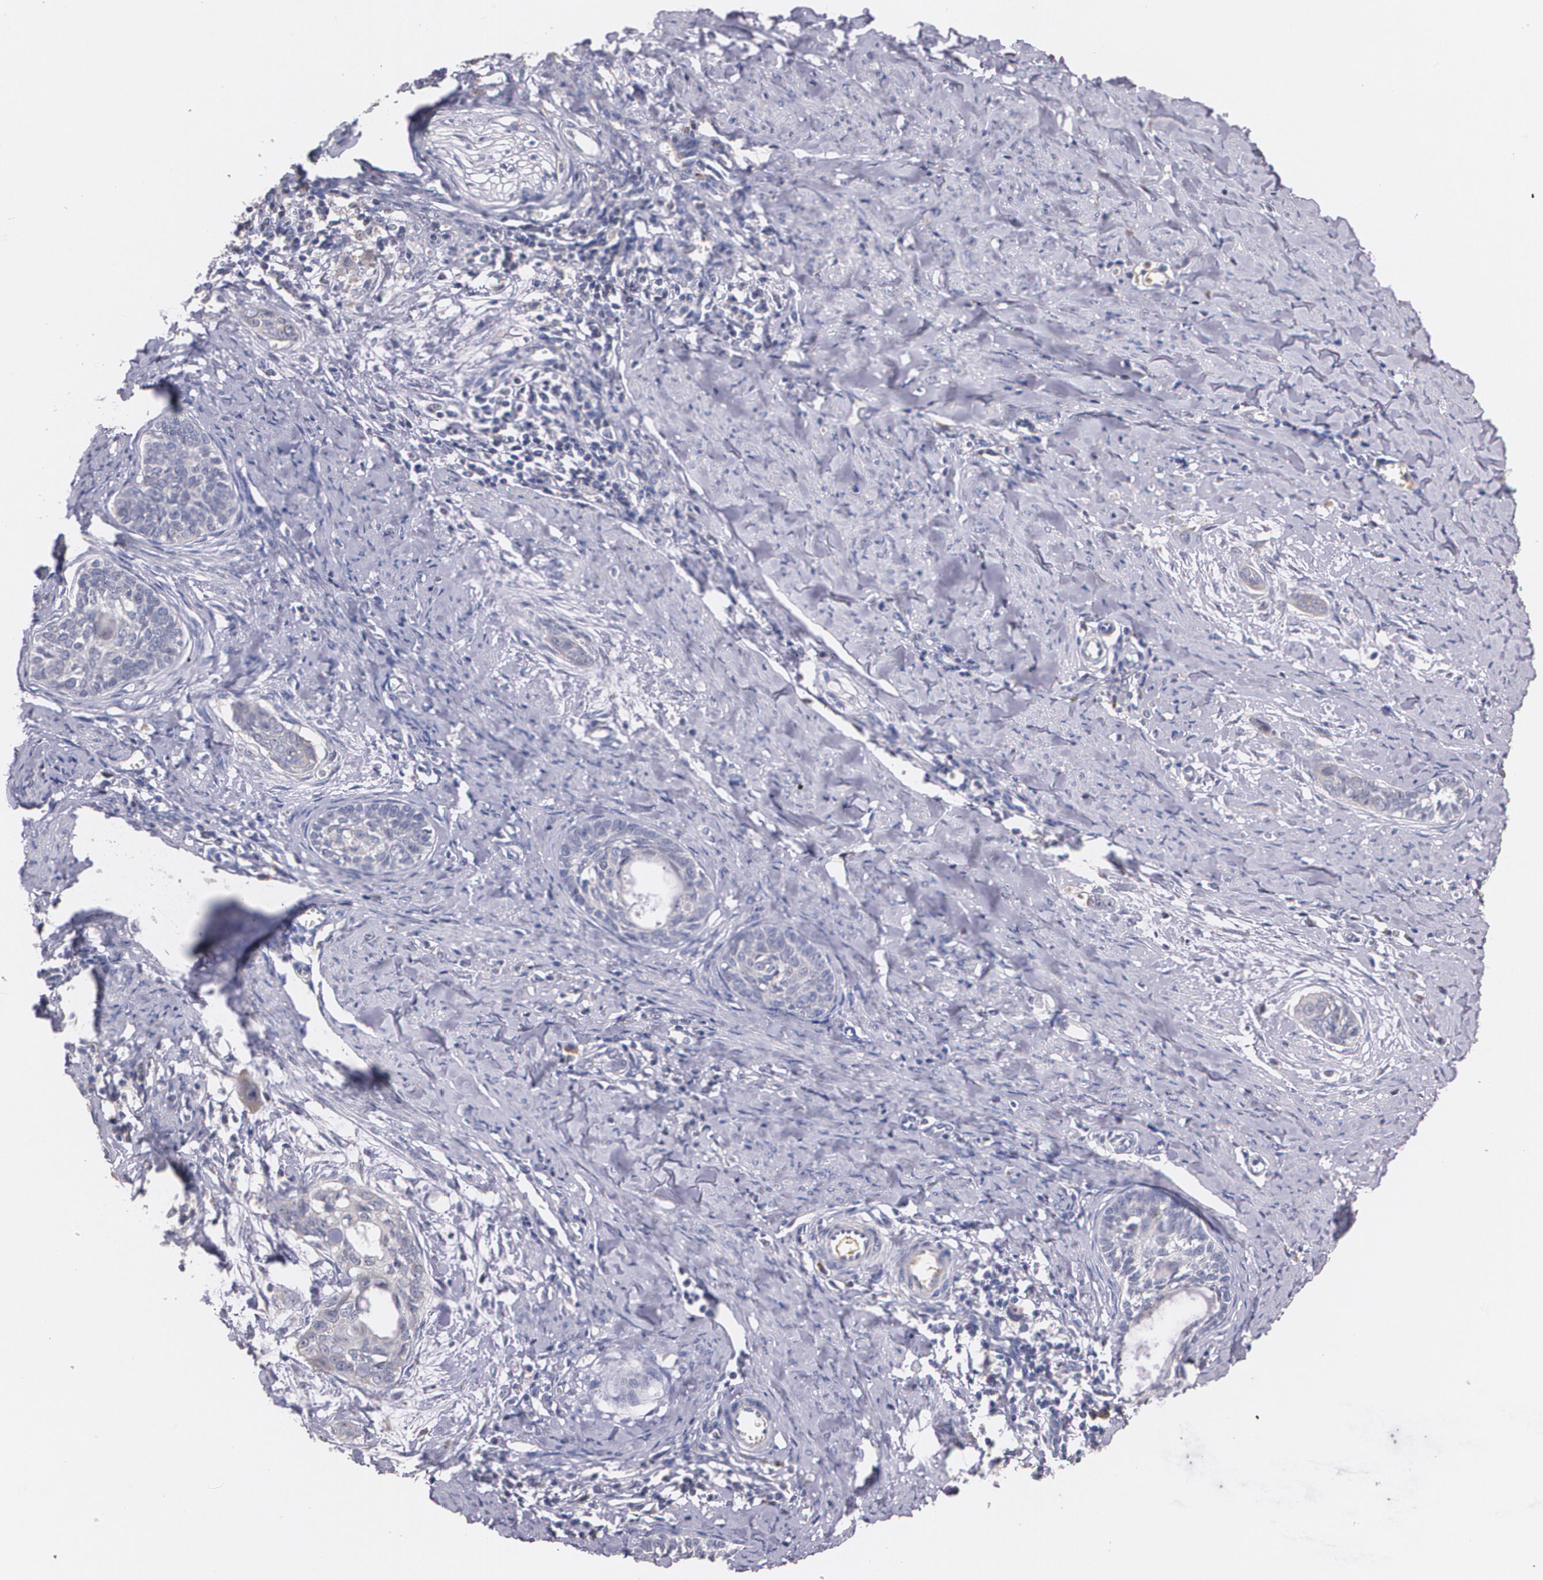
{"staining": {"intensity": "weak", "quantity": "<25%", "location": "cytoplasmic/membranous"}, "tissue": "cervical cancer", "cell_type": "Tumor cells", "image_type": "cancer", "snomed": [{"axis": "morphology", "description": "Squamous cell carcinoma, NOS"}, {"axis": "topography", "description": "Cervix"}], "caption": "DAB (3,3'-diaminobenzidine) immunohistochemical staining of cervical squamous cell carcinoma displays no significant positivity in tumor cells.", "gene": "AMBP", "patient": {"sex": "female", "age": 33}}